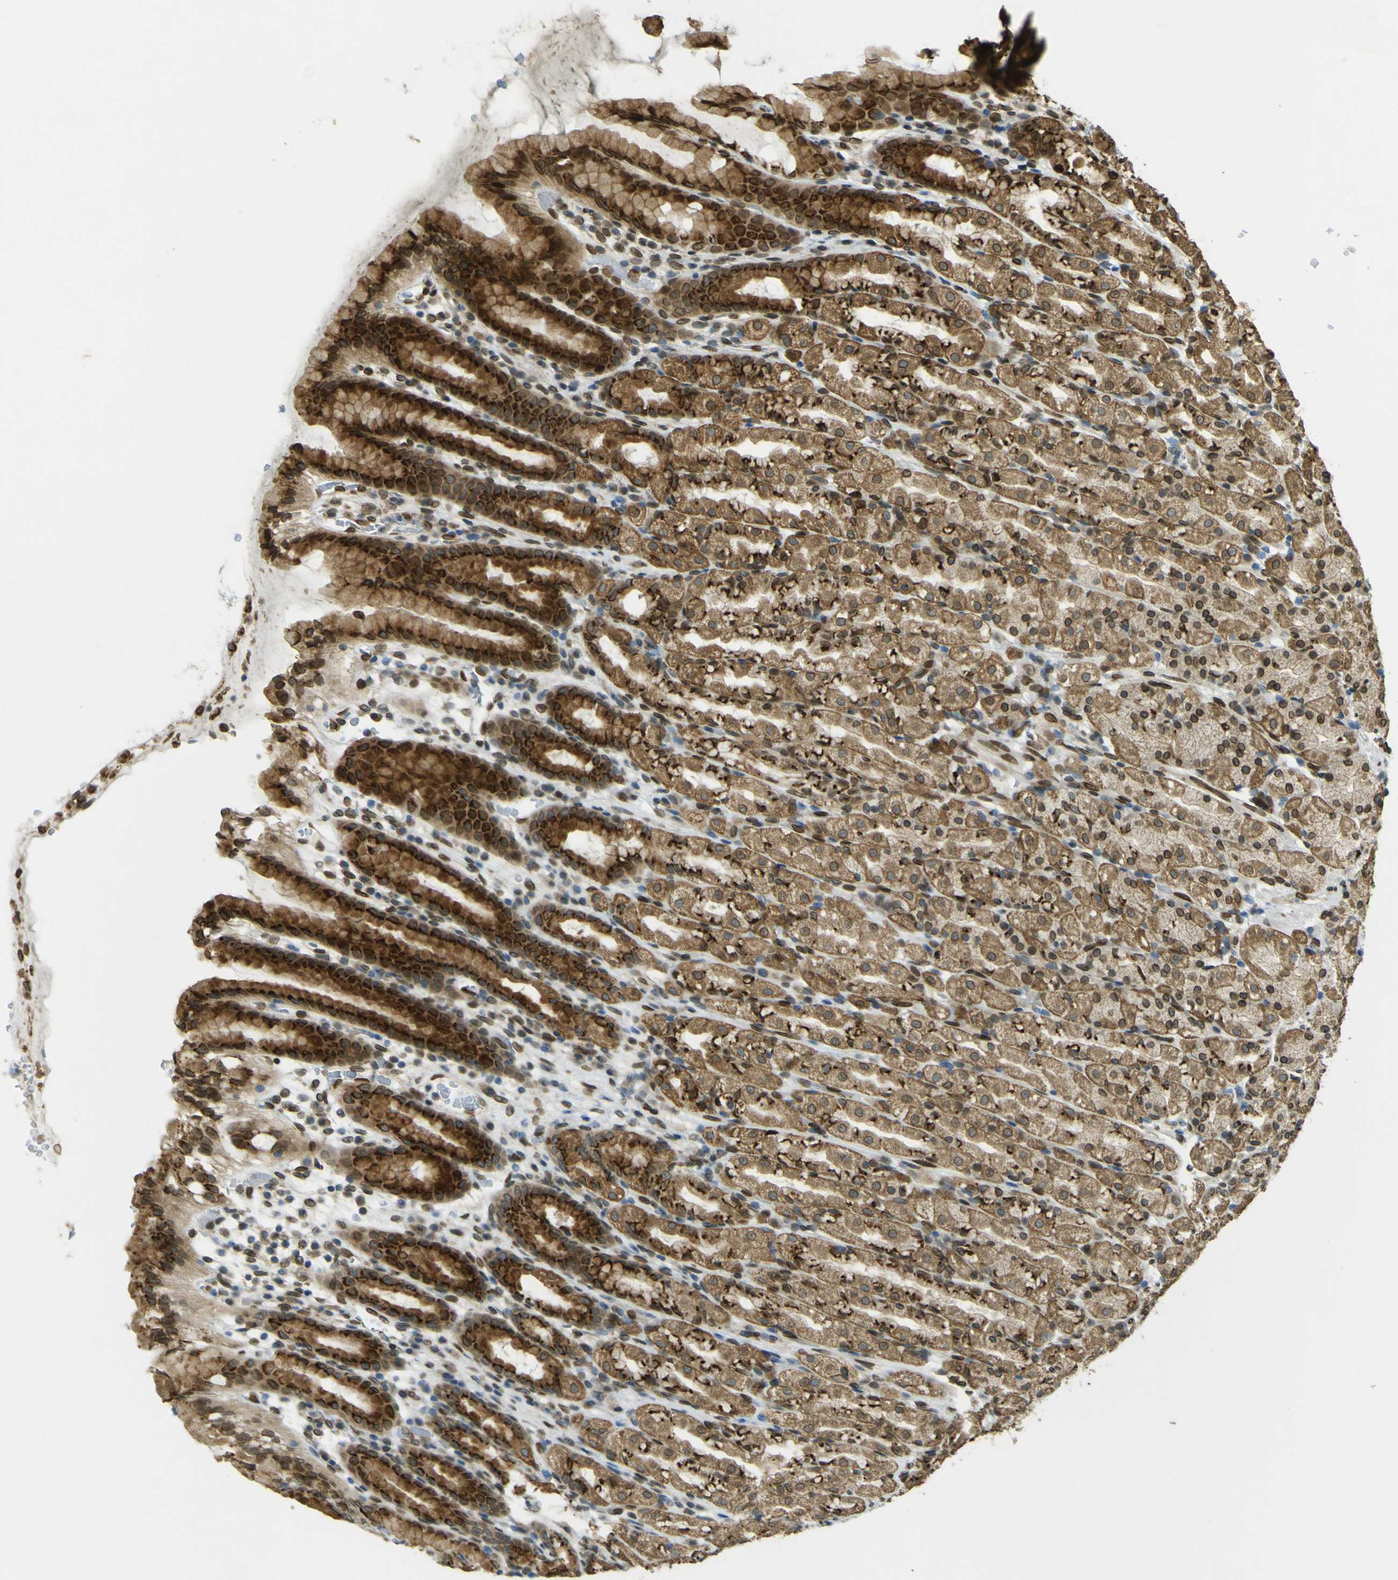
{"staining": {"intensity": "strong", "quantity": ">75%", "location": "cytoplasmic/membranous,nuclear"}, "tissue": "stomach", "cell_type": "Glandular cells", "image_type": "normal", "snomed": [{"axis": "morphology", "description": "Normal tissue, NOS"}, {"axis": "topography", "description": "Stomach, upper"}], "caption": "Approximately >75% of glandular cells in benign stomach show strong cytoplasmic/membranous,nuclear protein positivity as visualized by brown immunohistochemical staining.", "gene": "GALNT1", "patient": {"sex": "male", "age": 68}}